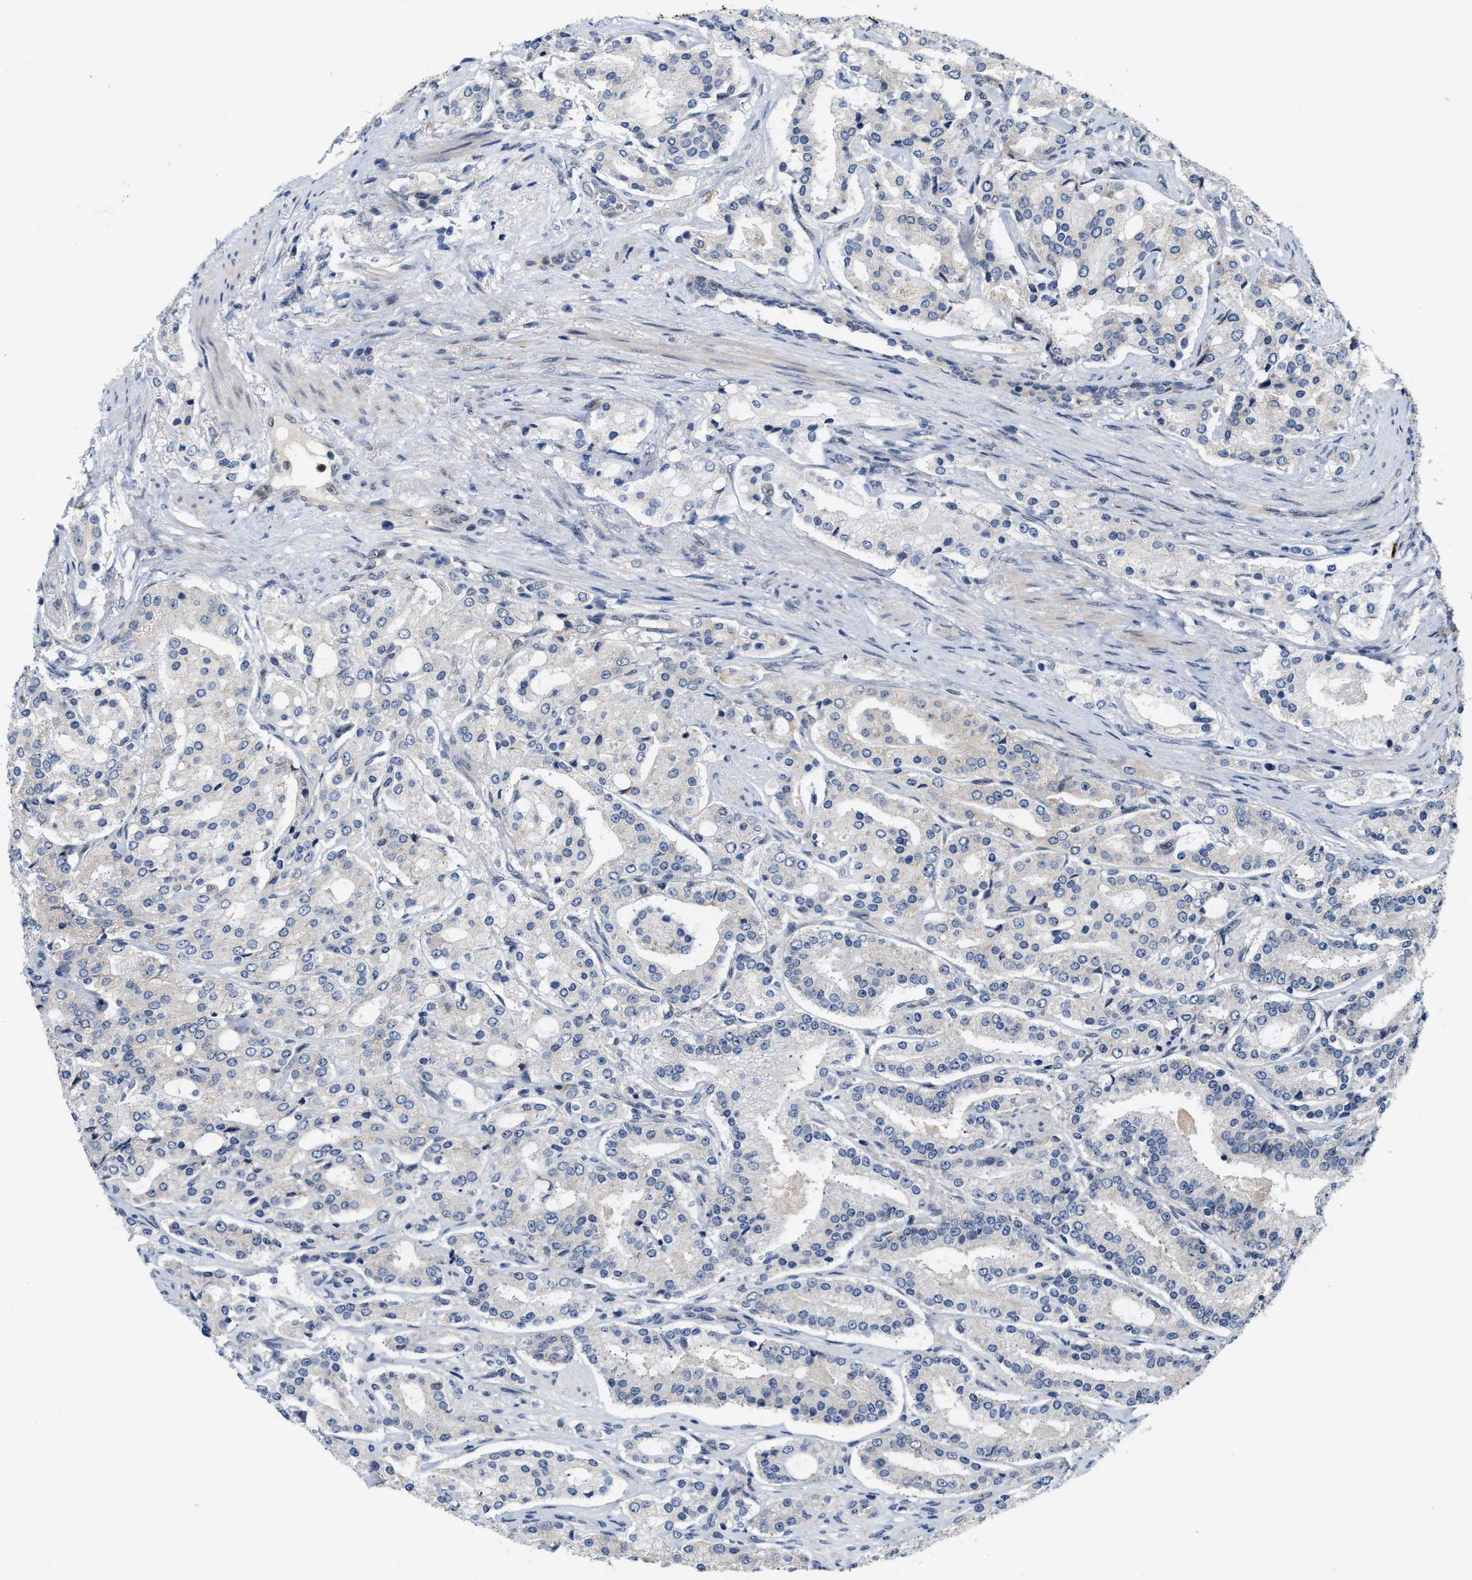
{"staining": {"intensity": "negative", "quantity": "none", "location": "none"}, "tissue": "prostate cancer", "cell_type": "Tumor cells", "image_type": "cancer", "snomed": [{"axis": "morphology", "description": "Adenocarcinoma, Medium grade"}, {"axis": "topography", "description": "Prostate"}], "caption": "This histopathology image is of prostate cancer stained with immunohistochemistry (IHC) to label a protein in brown with the nuclei are counter-stained blue. There is no staining in tumor cells. (DAB (3,3'-diaminobenzidine) IHC, high magnification).", "gene": "TCF4", "patient": {"sex": "male", "age": 72}}